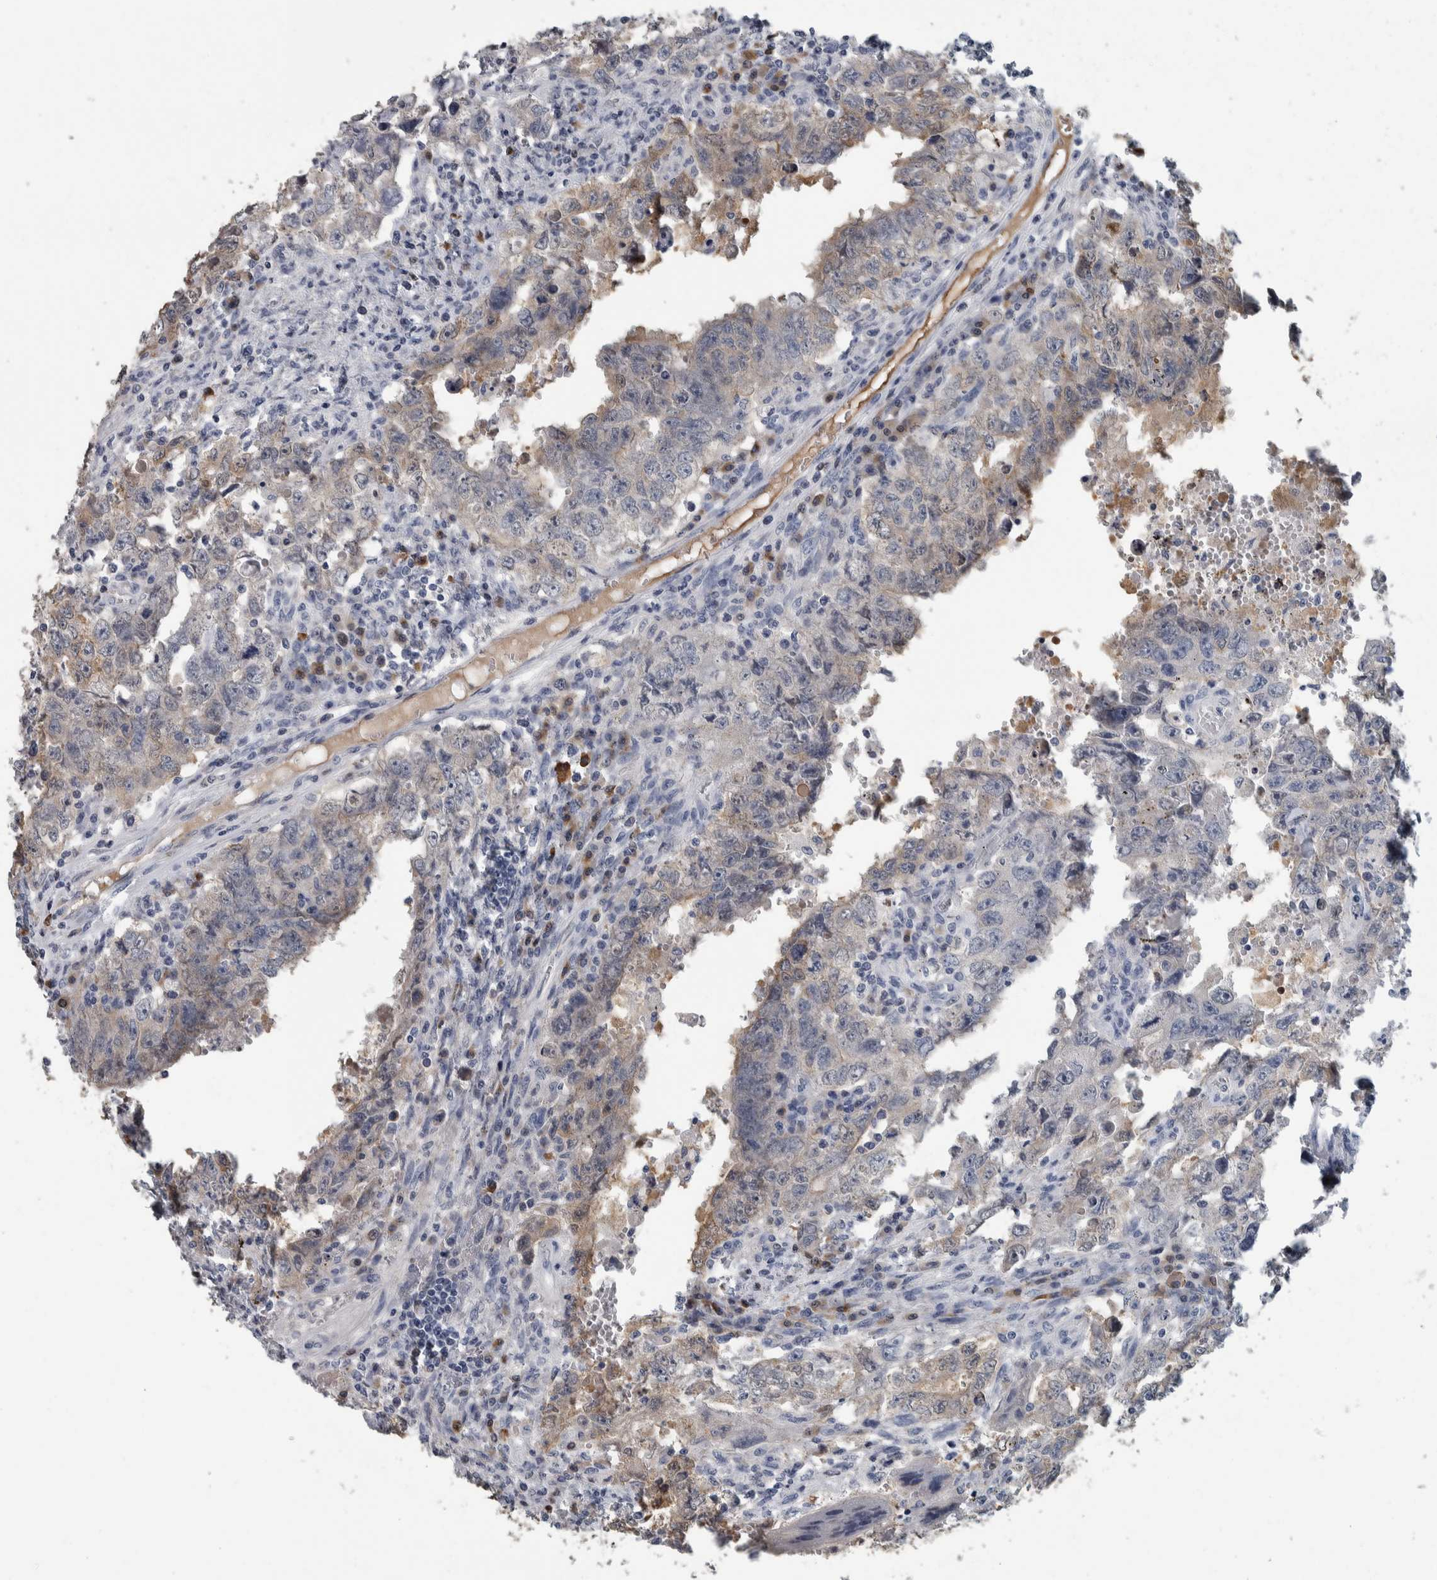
{"staining": {"intensity": "weak", "quantity": "25%-75%", "location": "cytoplasmic/membranous"}, "tissue": "testis cancer", "cell_type": "Tumor cells", "image_type": "cancer", "snomed": [{"axis": "morphology", "description": "Carcinoma, Embryonal, NOS"}, {"axis": "topography", "description": "Testis"}], "caption": "High-magnification brightfield microscopy of testis cancer (embryonal carcinoma) stained with DAB (brown) and counterstained with hematoxylin (blue). tumor cells exhibit weak cytoplasmic/membranous expression is seen in about25%-75% of cells. (DAB (3,3'-diaminobenzidine) IHC, brown staining for protein, blue staining for nuclei).", "gene": "CAVIN4", "patient": {"sex": "male", "age": 26}}